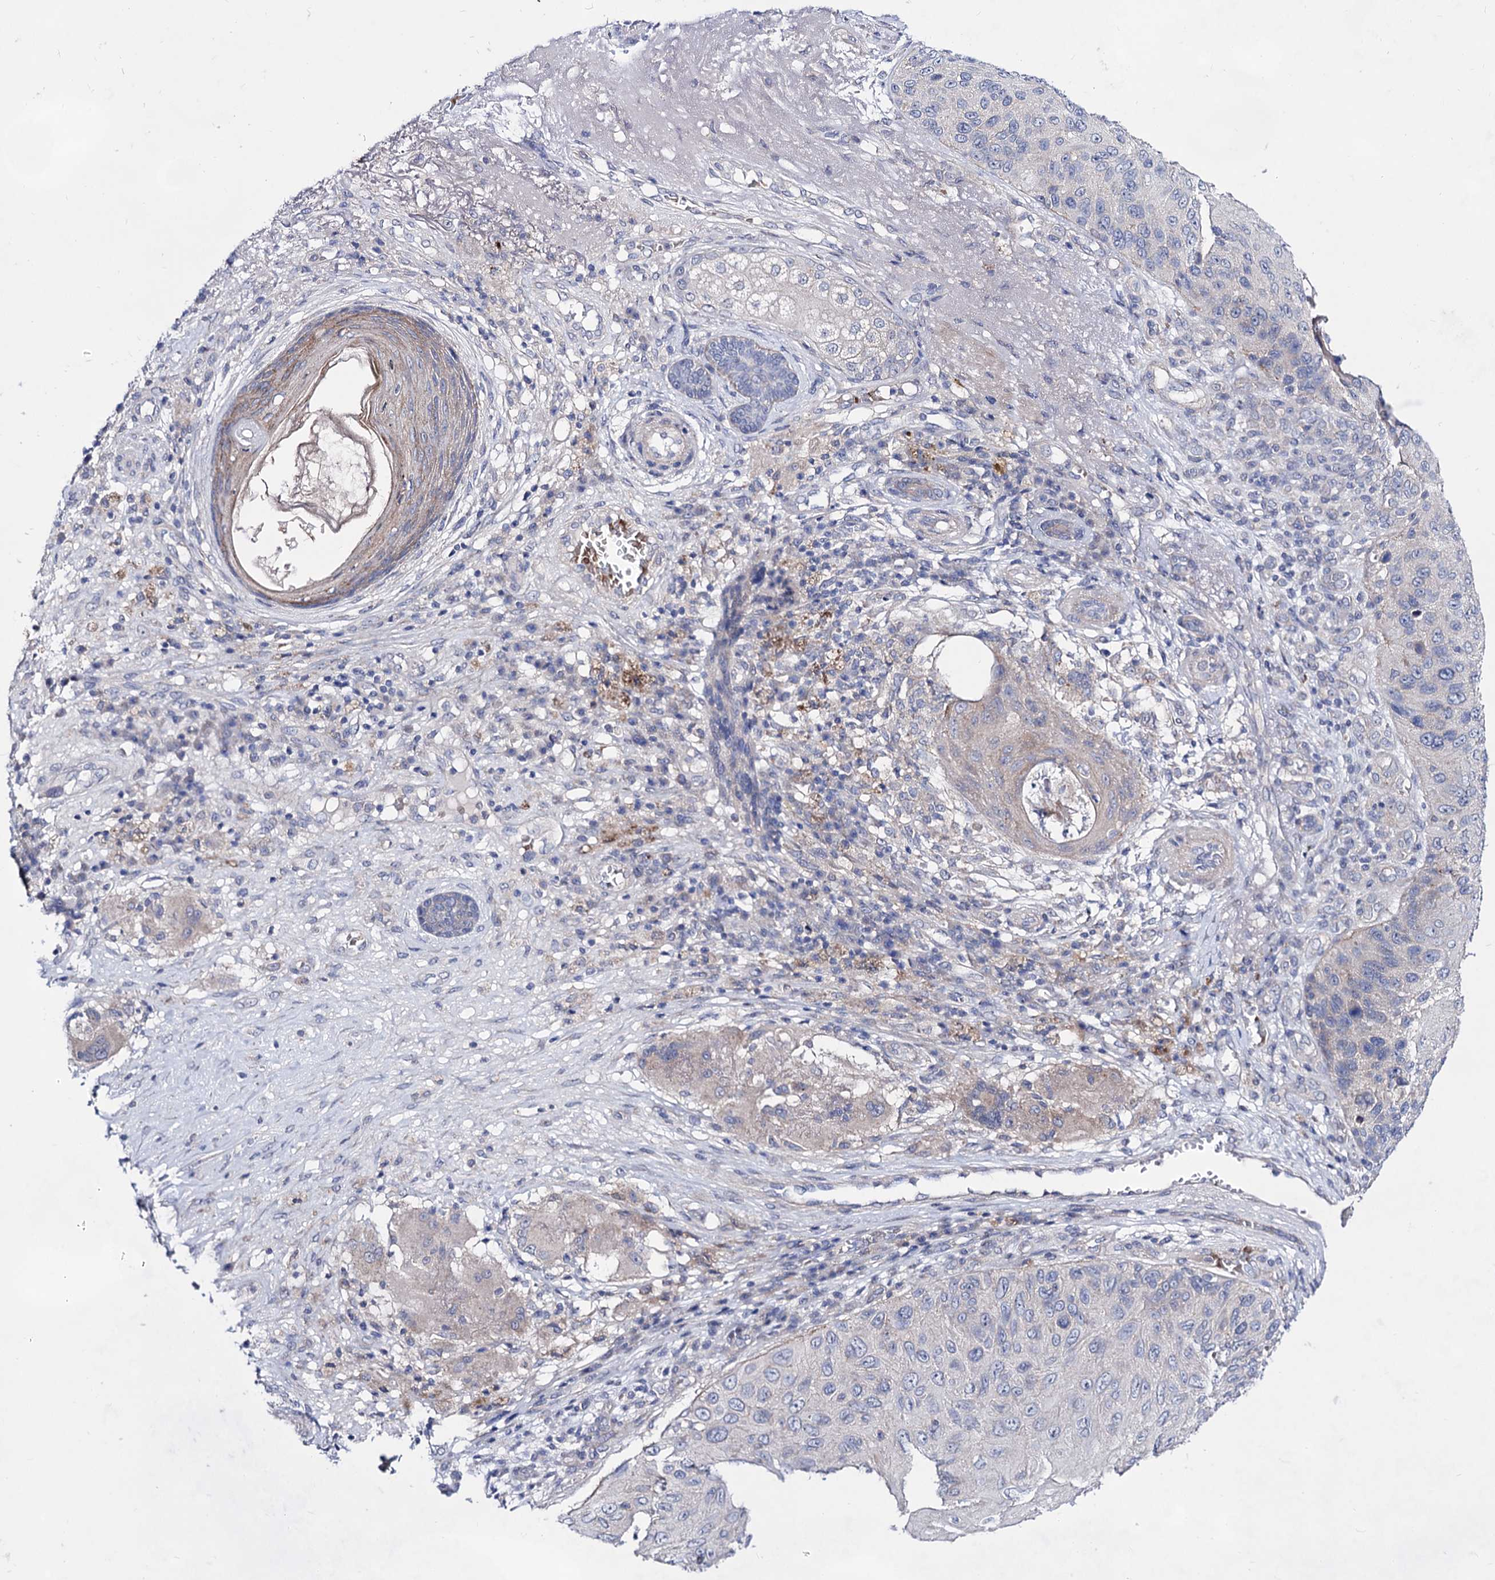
{"staining": {"intensity": "negative", "quantity": "none", "location": "none"}, "tissue": "skin cancer", "cell_type": "Tumor cells", "image_type": "cancer", "snomed": [{"axis": "morphology", "description": "Squamous cell carcinoma, NOS"}, {"axis": "topography", "description": "Skin"}], "caption": "IHC histopathology image of neoplastic tissue: skin cancer (squamous cell carcinoma) stained with DAB (3,3'-diaminobenzidine) displays no significant protein expression in tumor cells. (DAB immunohistochemistry (IHC) visualized using brightfield microscopy, high magnification).", "gene": "PLIN1", "patient": {"sex": "female", "age": 88}}